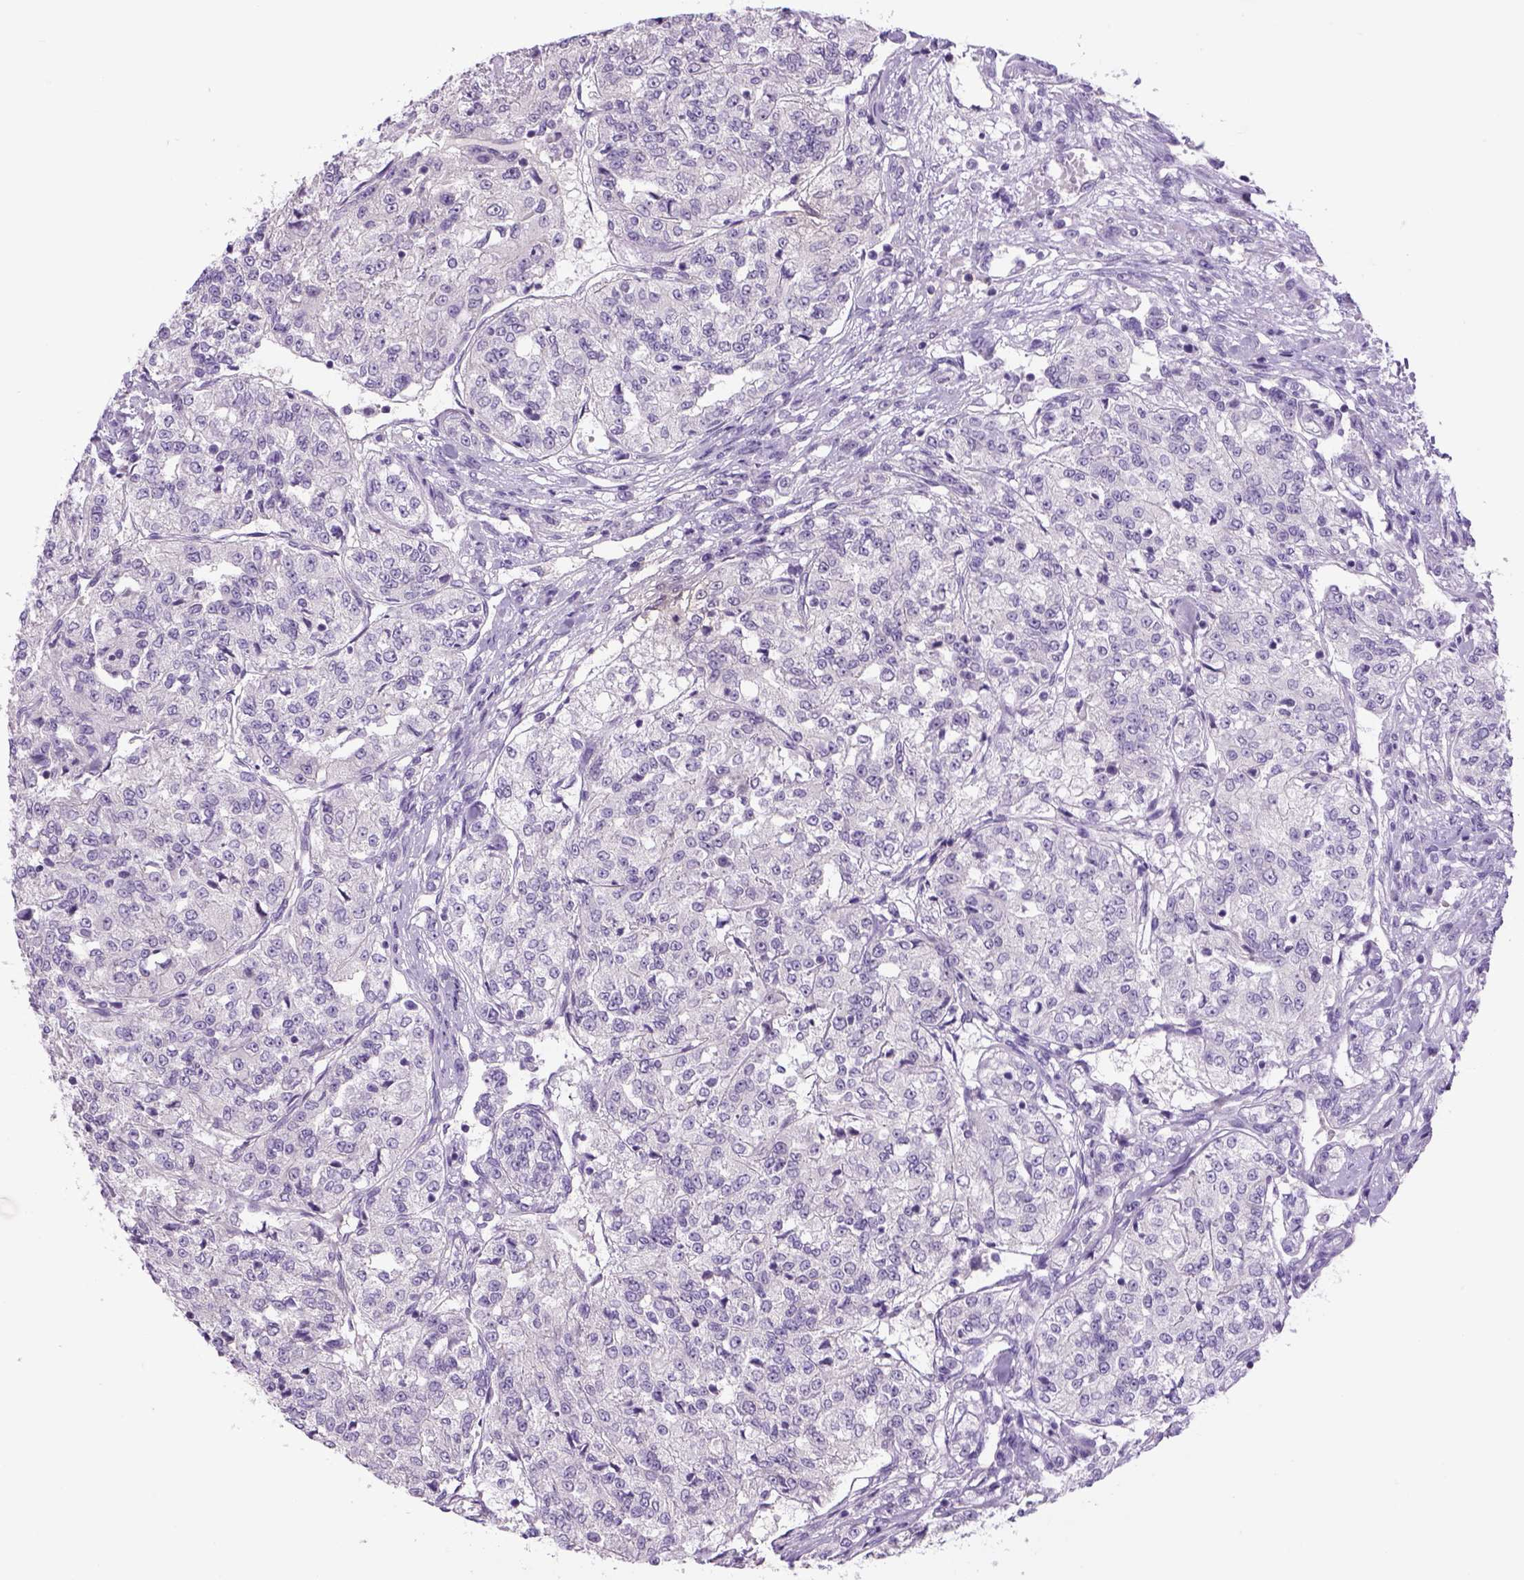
{"staining": {"intensity": "negative", "quantity": "none", "location": "none"}, "tissue": "renal cancer", "cell_type": "Tumor cells", "image_type": "cancer", "snomed": [{"axis": "morphology", "description": "Adenocarcinoma, NOS"}, {"axis": "topography", "description": "Kidney"}], "caption": "Tumor cells show no significant protein positivity in adenocarcinoma (renal).", "gene": "DBH", "patient": {"sex": "female", "age": 63}}